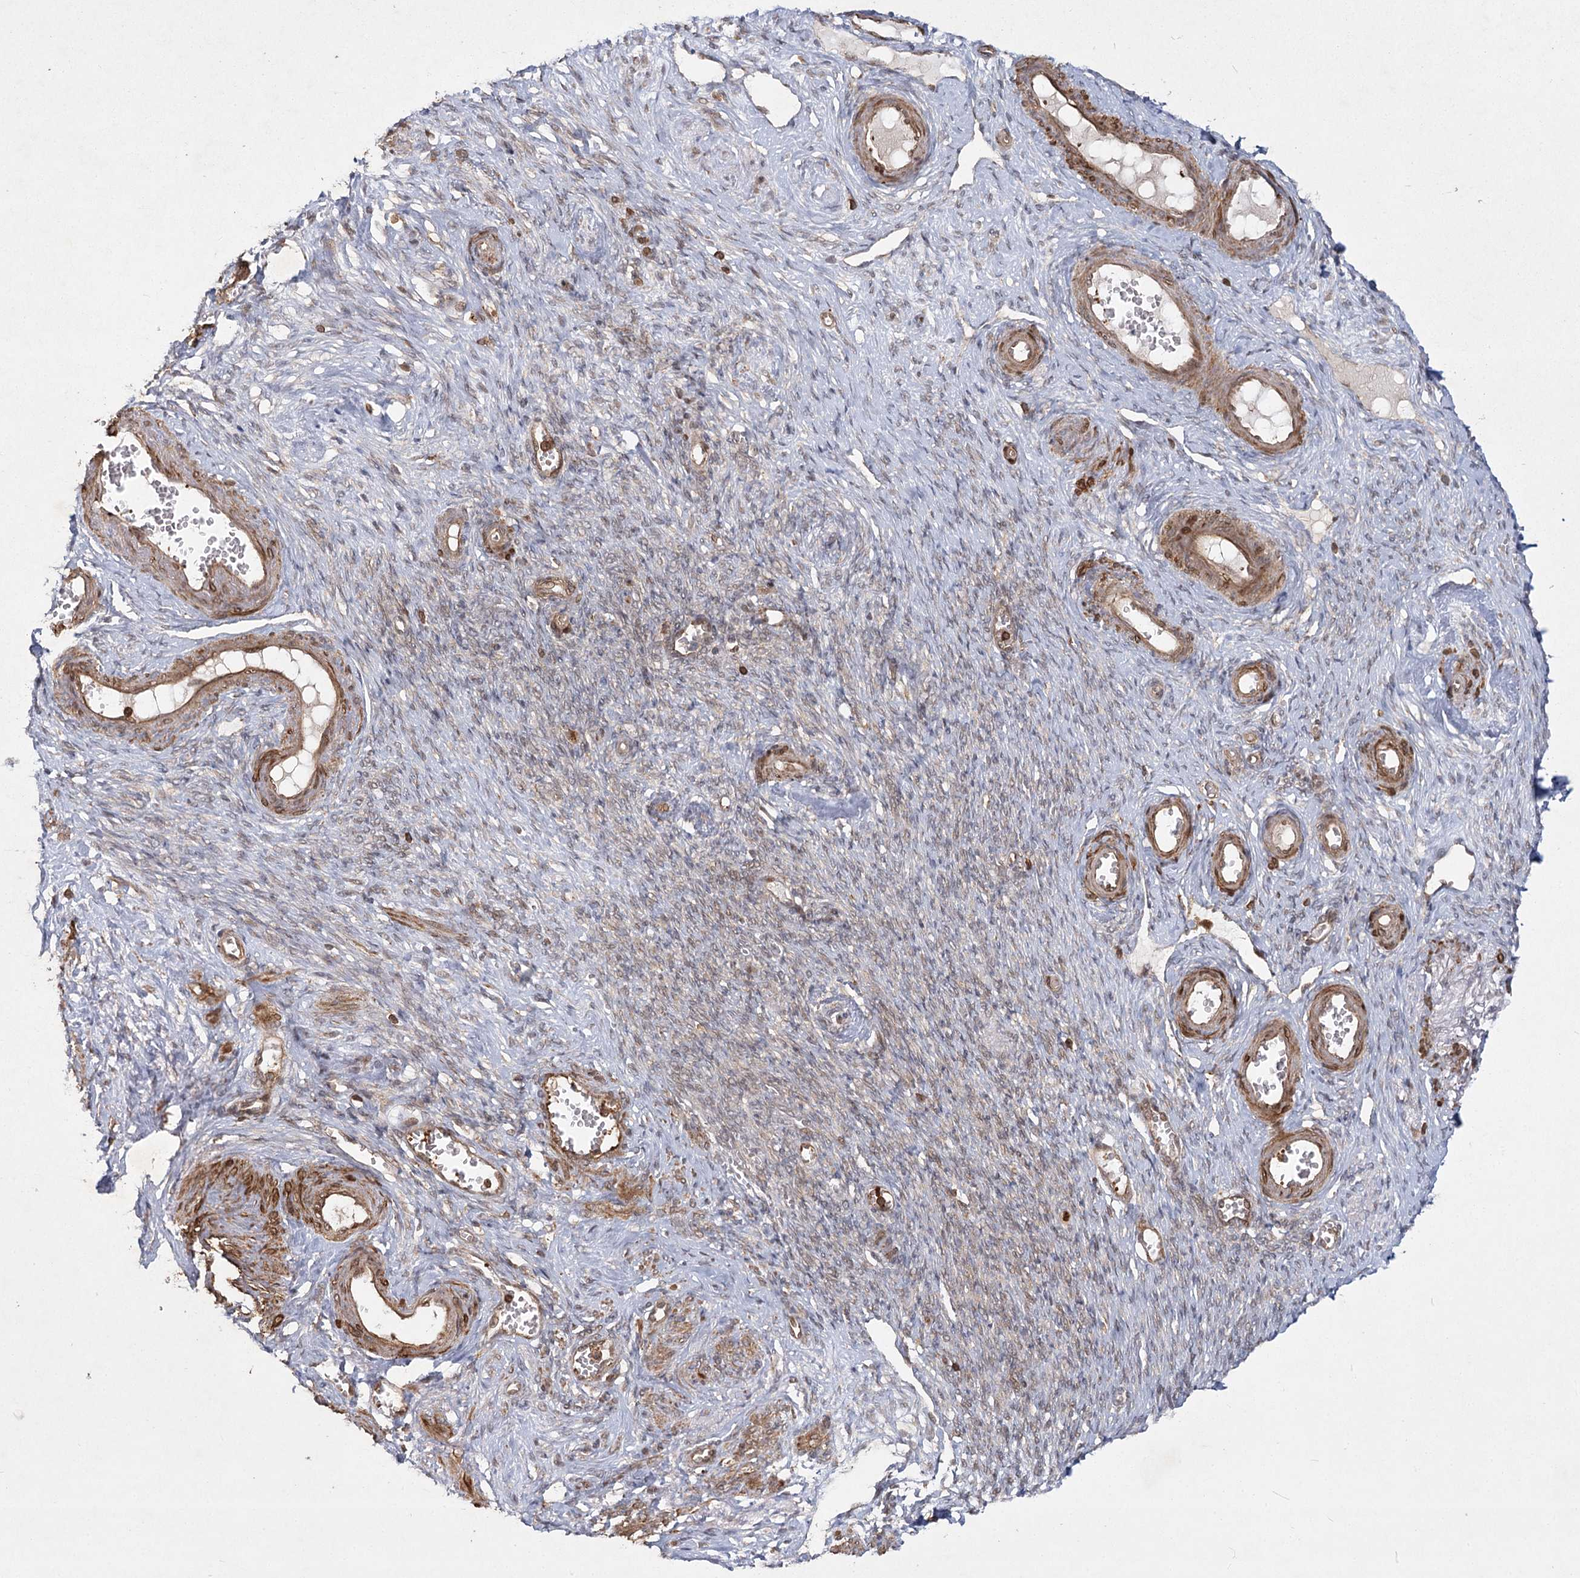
{"staining": {"intensity": "moderate", "quantity": ">75%", "location": "cytoplasmic/membranous"}, "tissue": "adipose tissue", "cell_type": "Adipocytes", "image_type": "normal", "snomed": [{"axis": "morphology", "description": "Normal tissue, NOS"}, {"axis": "topography", "description": "Vascular tissue"}, {"axis": "topography", "description": "Fallopian tube"}, {"axis": "topography", "description": "Ovary"}], "caption": "Immunohistochemical staining of benign adipose tissue demonstrates >75% levels of moderate cytoplasmic/membranous protein positivity in about >75% of adipocytes. (Brightfield microscopy of DAB IHC at high magnification).", "gene": "MDFIC", "patient": {"sex": "female", "age": 67}}